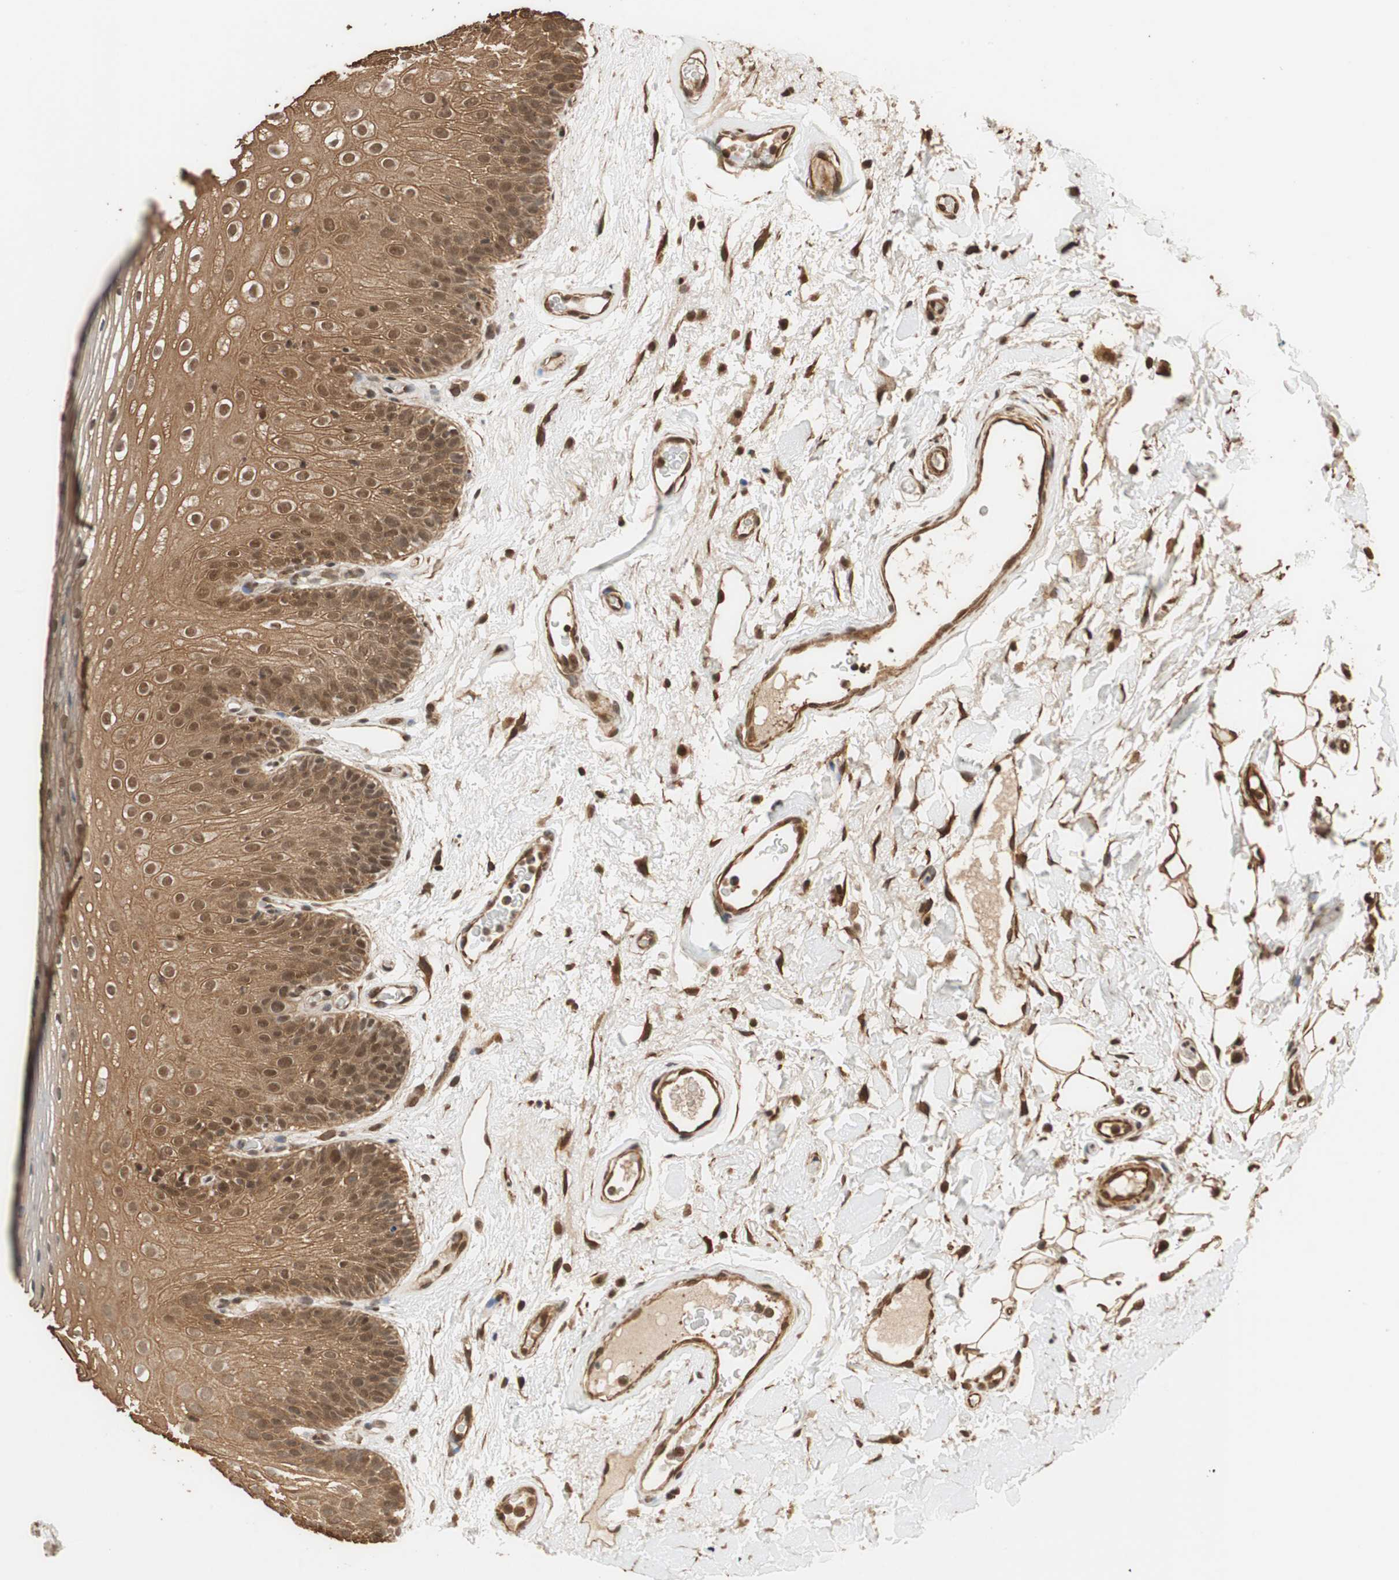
{"staining": {"intensity": "strong", "quantity": ">75%", "location": "cytoplasmic/membranous,nuclear"}, "tissue": "oral mucosa", "cell_type": "Squamous epithelial cells", "image_type": "normal", "snomed": [{"axis": "morphology", "description": "Normal tissue, NOS"}, {"axis": "morphology", "description": "Squamous cell carcinoma, NOS"}, {"axis": "topography", "description": "Skeletal muscle"}, {"axis": "topography", "description": "Oral tissue"}], "caption": "High-power microscopy captured an immunohistochemistry (IHC) histopathology image of unremarkable oral mucosa, revealing strong cytoplasmic/membranous,nuclear positivity in about >75% of squamous epithelial cells. The staining was performed using DAB, with brown indicating positive protein expression. Nuclei are stained blue with hematoxylin.", "gene": "CDC5L", "patient": {"sex": "male", "age": 71}}